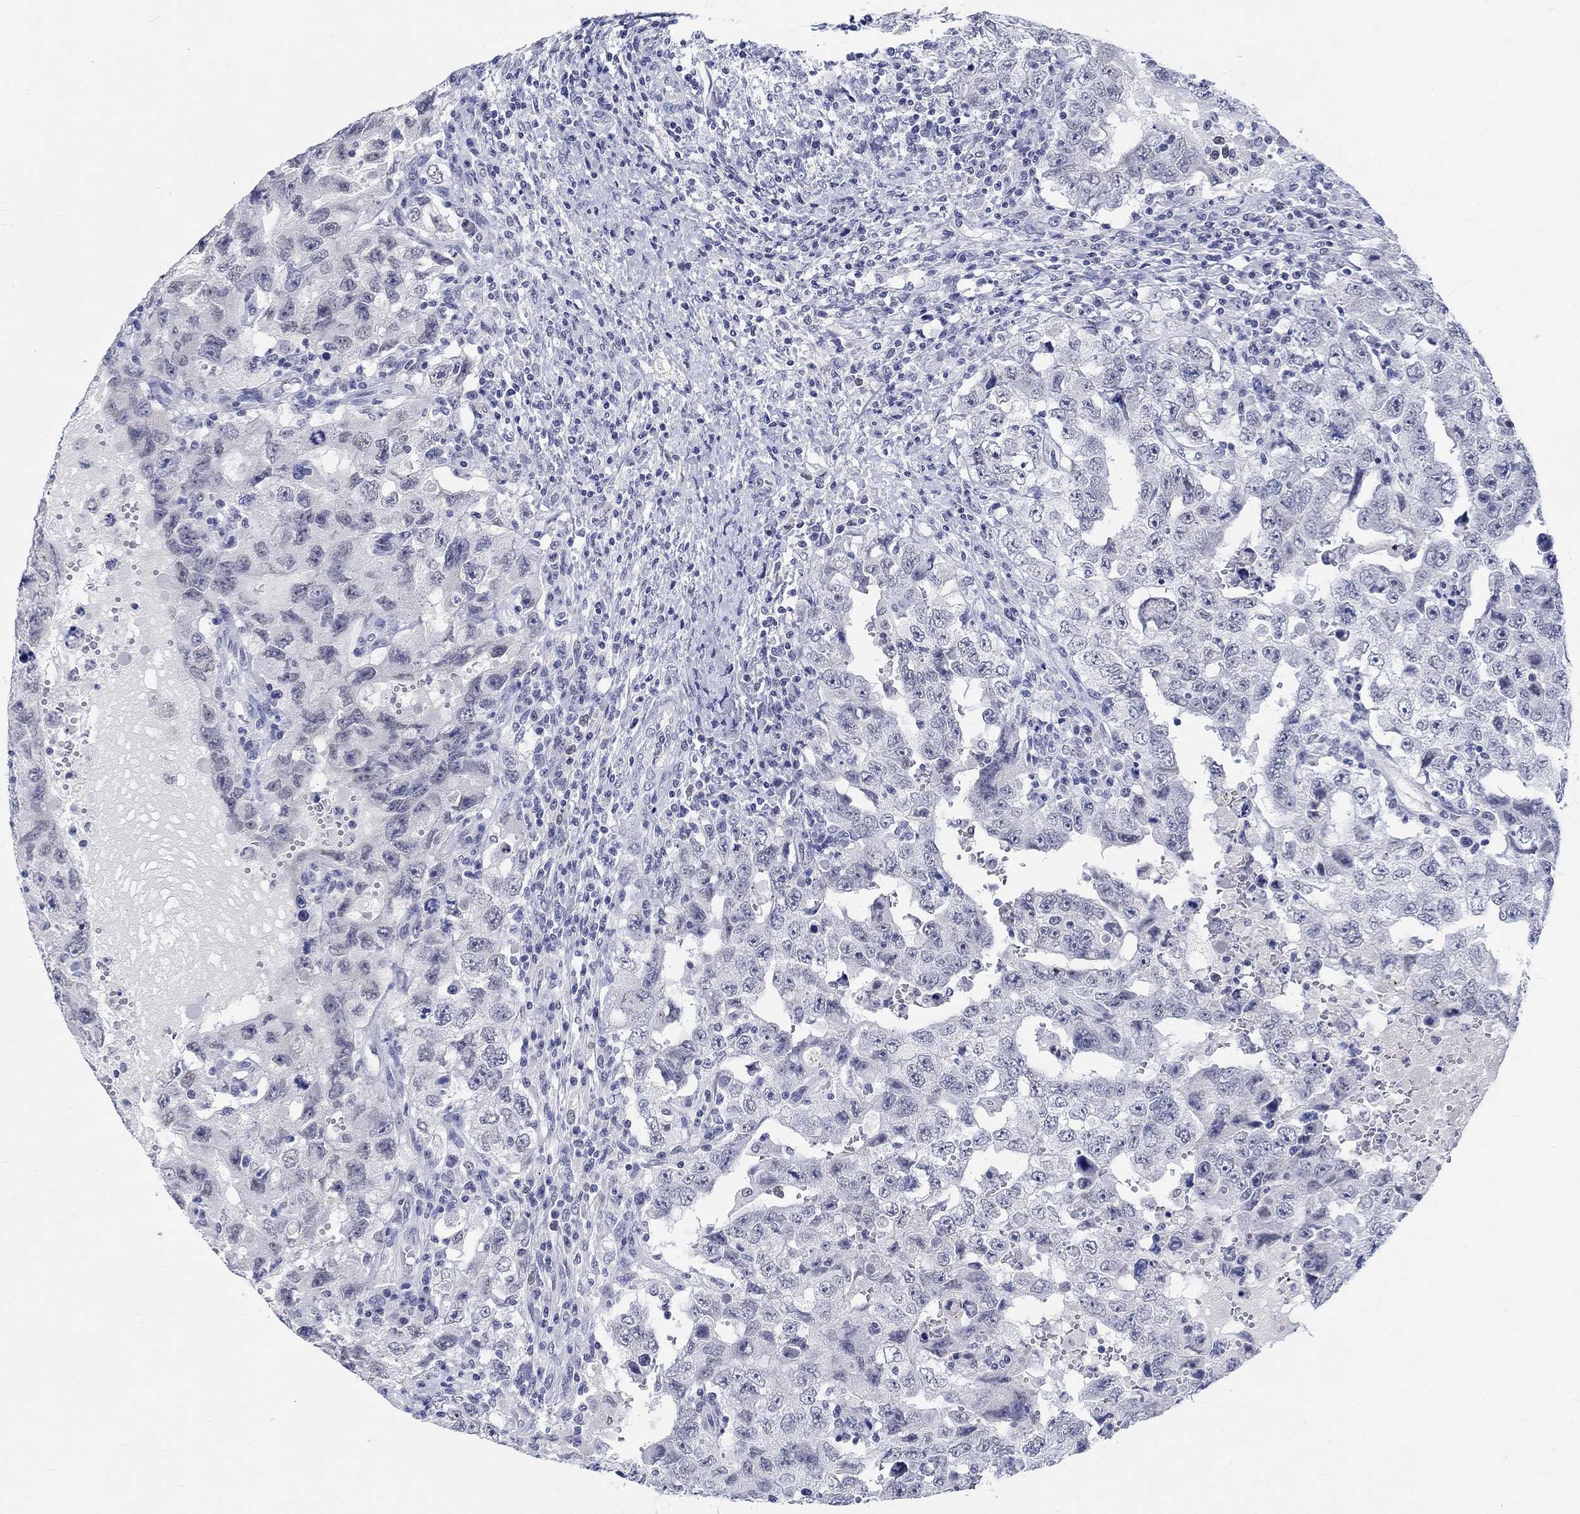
{"staining": {"intensity": "negative", "quantity": "none", "location": "none"}, "tissue": "testis cancer", "cell_type": "Tumor cells", "image_type": "cancer", "snomed": [{"axis": "morphology", "description": "Carcinoma, Embryonal, NOS"}, {"axis": "topography", "description": "Testis"}], "caption": "Image shows no significant protein expression in tumor cells of testis cancer (embryonal carcinoma).", "gene": "ANKS1B", "patient": {"sex": "male", "age": 26}}